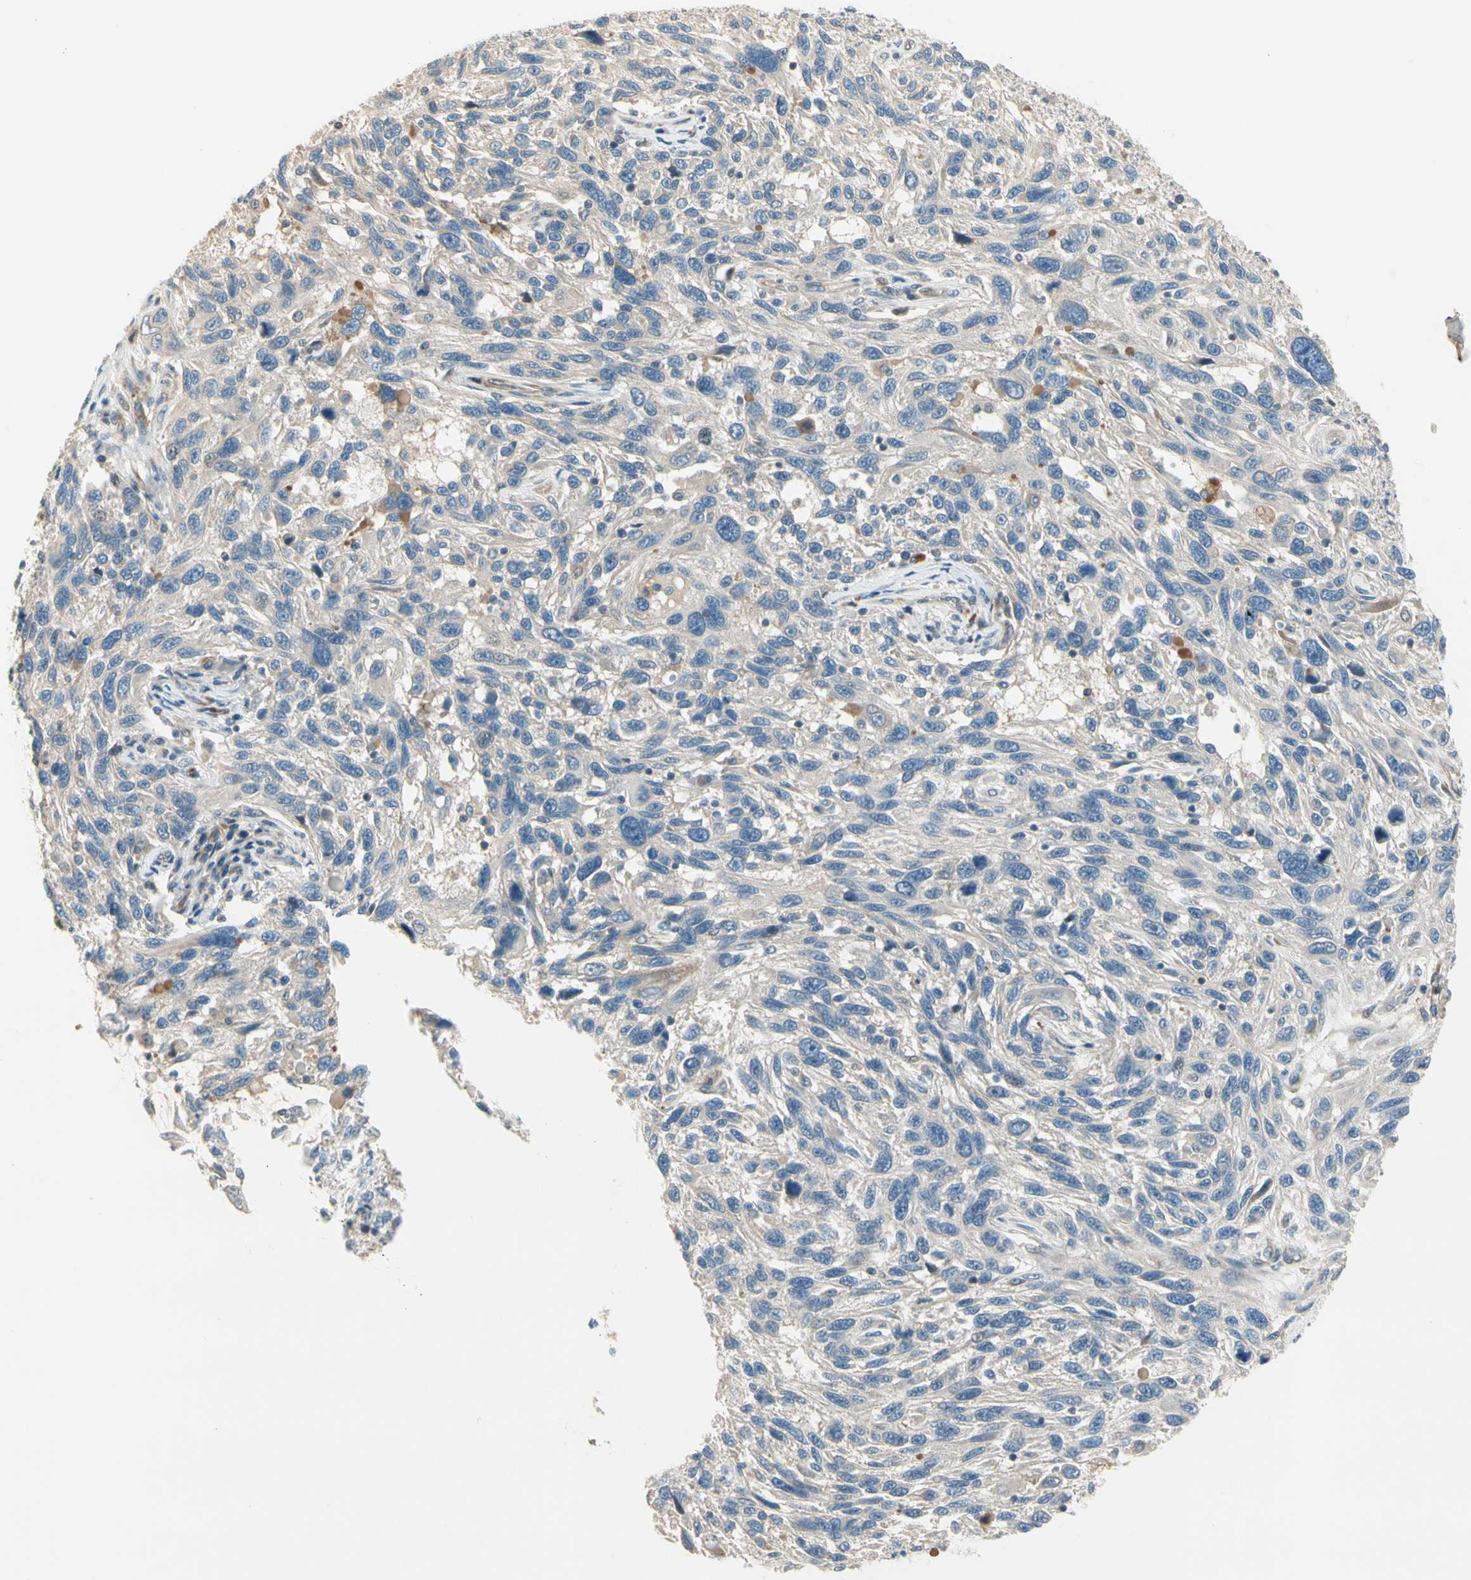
{"staining": {"intensity": "negative", "quantity": "none", "location": "none"}, "tissue": "melanoma", "cell_type": "Tumor cells", "image_type": "cancer", "snomed": [{"axis": "morphology", "description": "Malignant melanoma, NOS"}, {"axis": "topography", "description": "Skin"}], "caption": "Immunohistochemistry of human malignant melanoma reveals no expression in tumor cells.", "gene": "ADGRA3", "patient": {"sex": "male", "age": 53}}